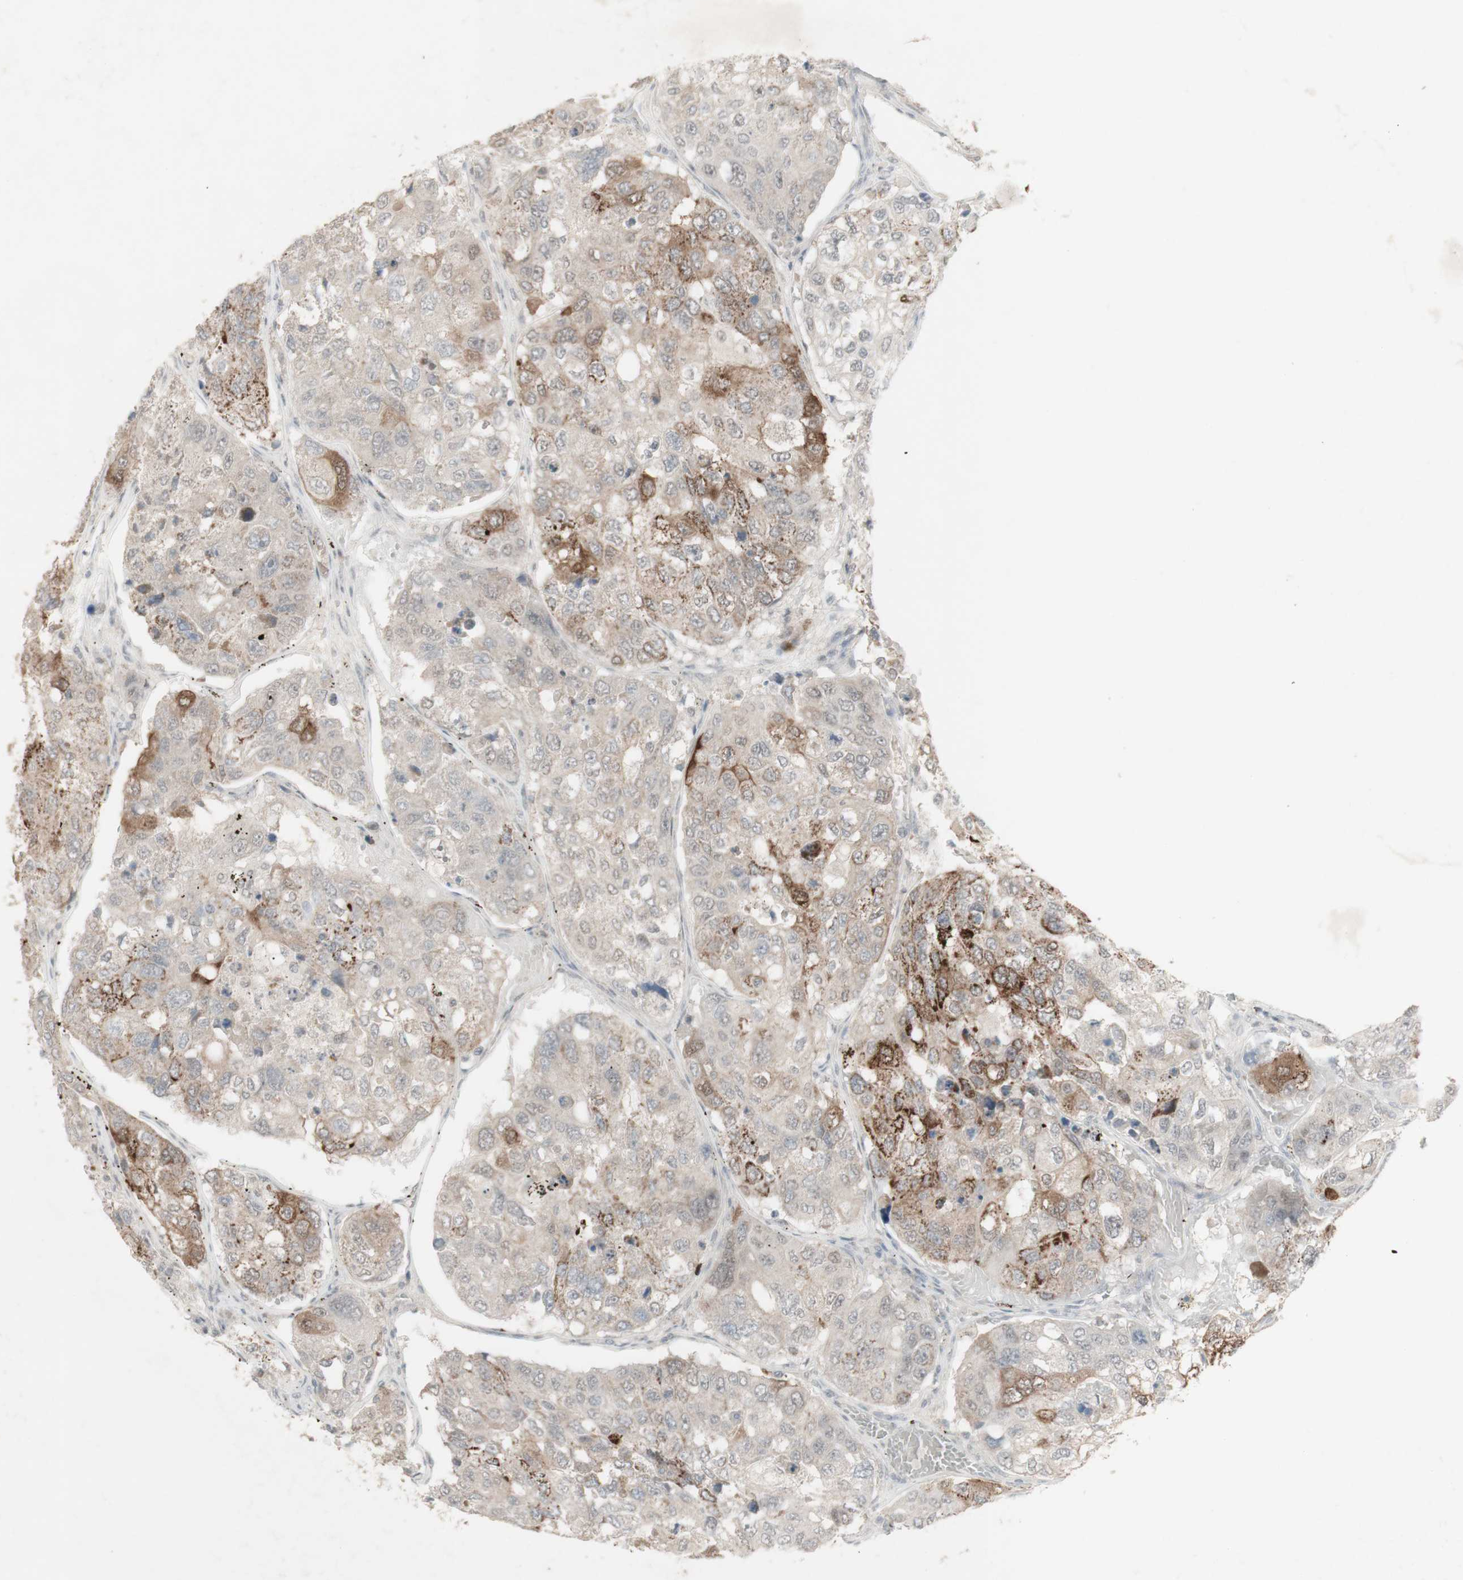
{"staining": {"intensity": "moderate", "quantity": "25%-75%", "location": "cytoplasmic/membranous"}, "tissue": "urothelial cancer", "cell_type": "Tumor cells", "image_type": "cancer", "snomed": [{"axis": "morphology", "description": "Urothelial carcinoma, High grade"}, {"axis": "topography", "description": "Lymph node"}, {"axis": "topography", "description": "Urinary bladder"}], "caption": "Immunohistochemistry histopathology image of human urothelial carcinoma (high-grade) stained for a protein (brown), which demonstrates medium levels of moderate cytoplasmic/membranous positivity in about 25%-75% of tumor cells.", "gene": "C1orf116", "patient": {"sex": "male", "age": 51}}